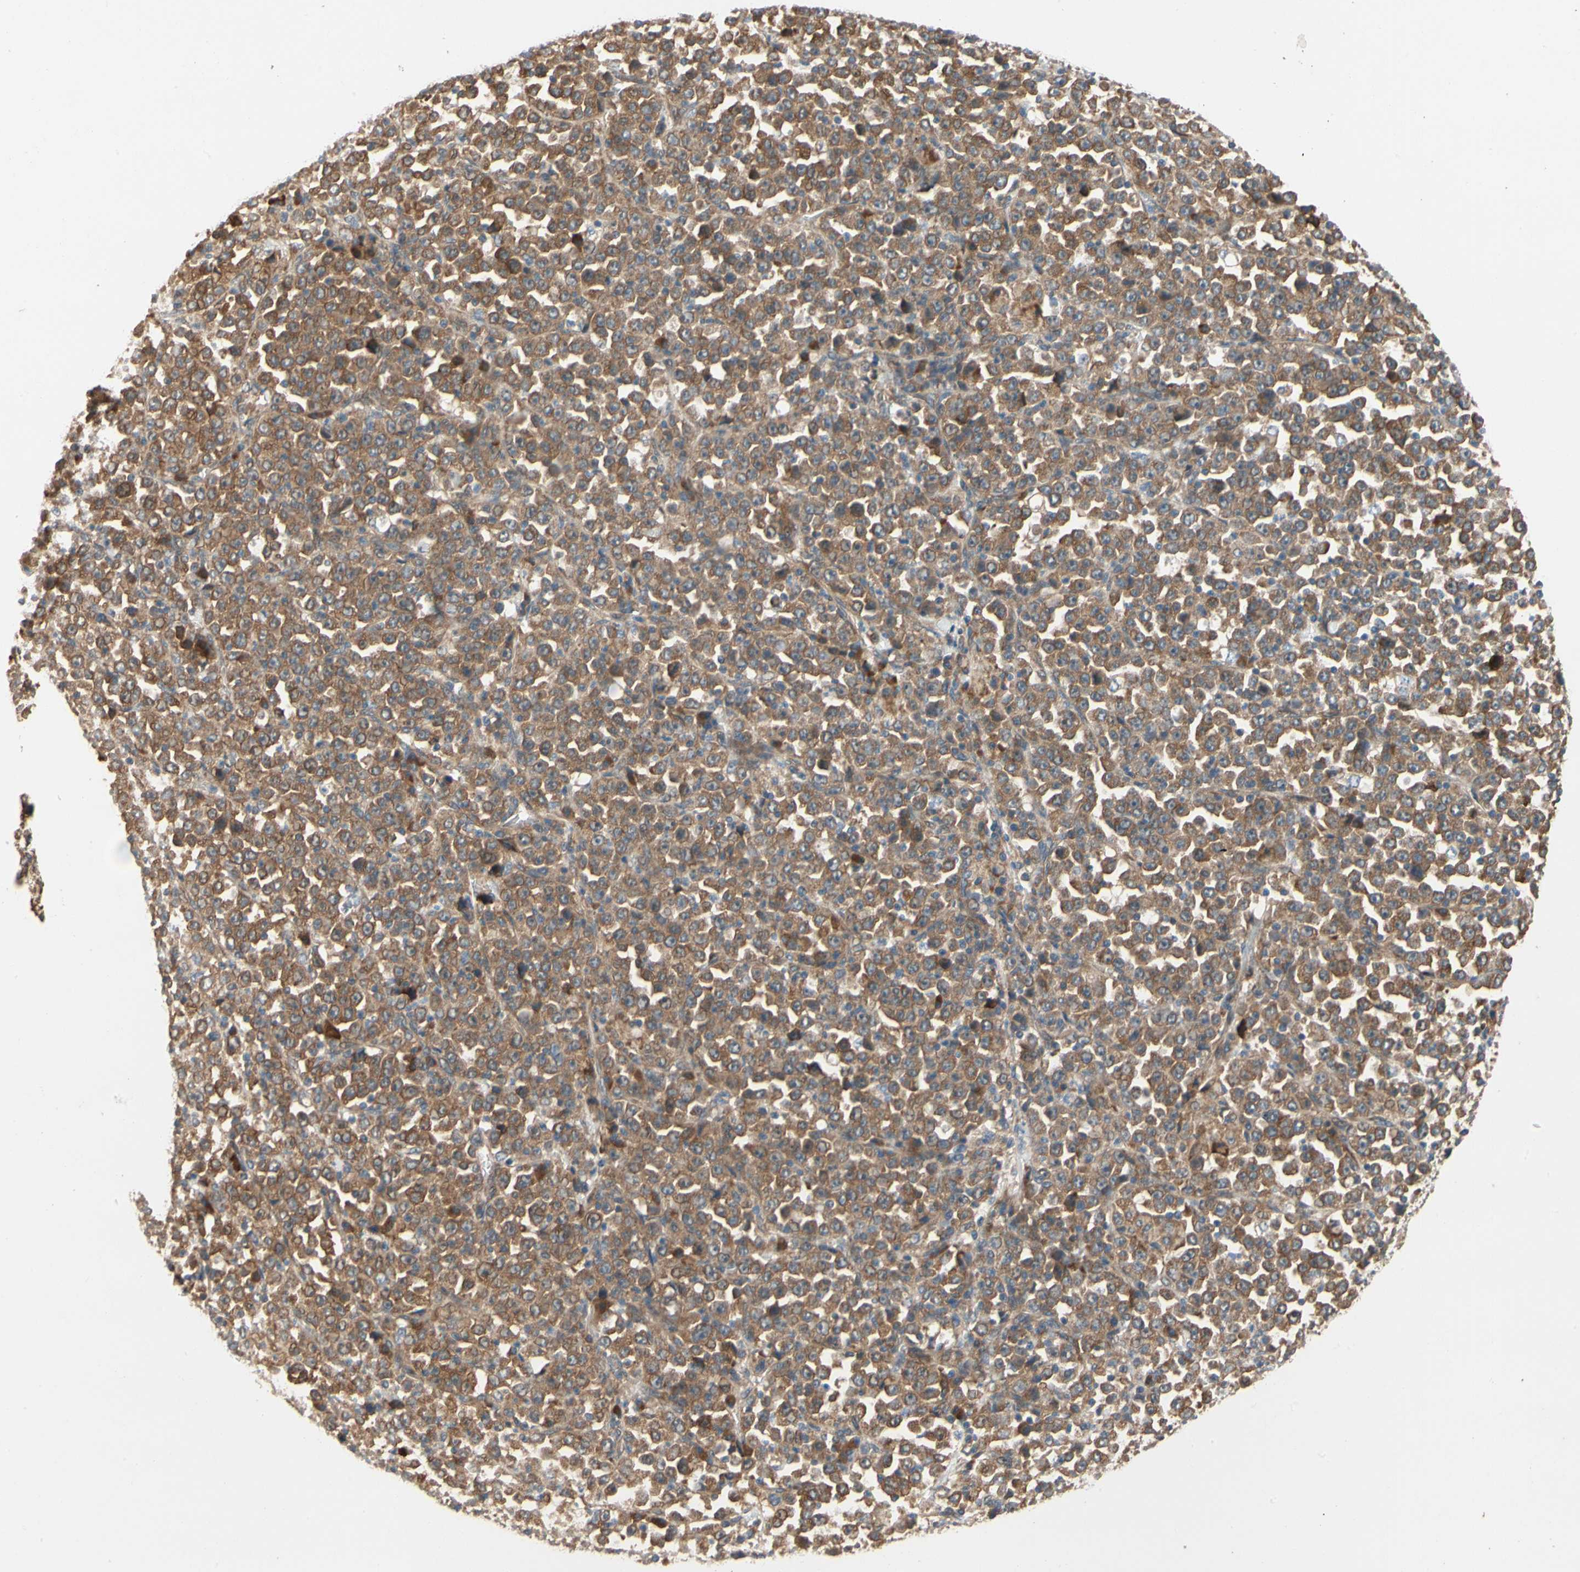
{"staining": {"intensity": "moderate", "quantity": ">75%", "location": "cytoplasmic/membranous"}, "tissue": "stomach cancer", "cell_type": "Tumor cells", "image_type": "cancer", "snomed": [{"axis": "morphology", "description": "Normal tissue, NOS"}, {"axis": "morphology", "description": "Adenocarcinoma, NOS"}, {"axis": "topography", "description": "Stomach, upper"}, {"axis": "topography", "description": "Stomach"}], "caption": "High-power microscopy captured an immunohistochemistry image of stomach cancer (adenocarcinoma), revealing moderate cytoplasmic/membranous staining in about >75% of tumor cells. The protein is shown in brown color, while the nuclei are stained blue.", "gene": "TDRP", "patient": {"sex": "male", "age": 59}}